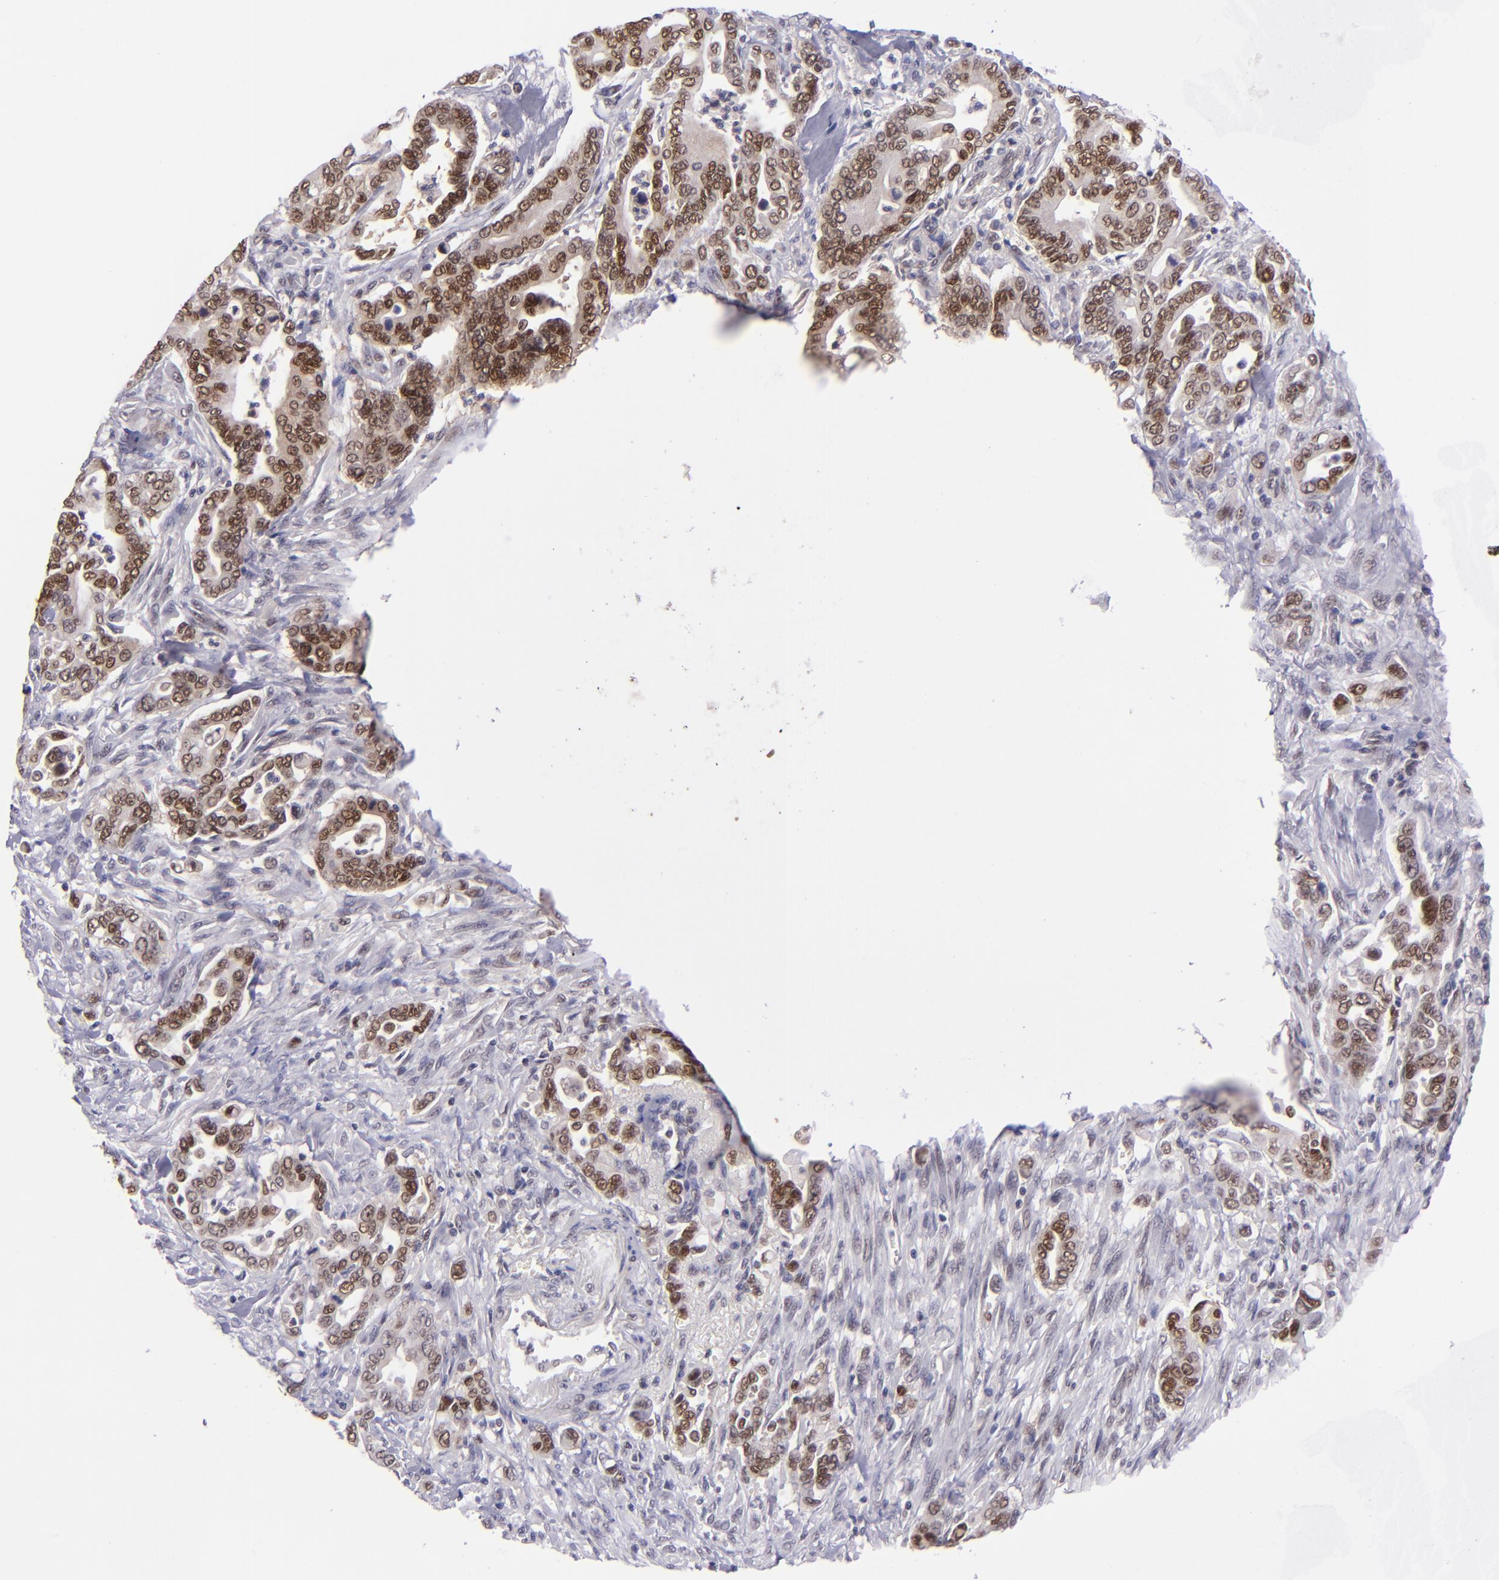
{"staining": {"intensity": "strong", "quantity": "25%-75%", "location": "nuclear"}, "tissue": "pancreatic cancer", "cell_type": "Tumor cells", "image_type": "cancer", "snomed": [{"axis": "morphology", "description": "Adenocarcinoma, NOS"}, {"axis": "topography", "description": "Pancreas"}], "caption": "Protein expression analysis of human pancreatic cancer (adenocarcinoma) reveals strong nuclear positivity in approximately 25%-75% of tumor cells.", "gene": "BAG1", "patient": {"sex": "female", "age": 57}}